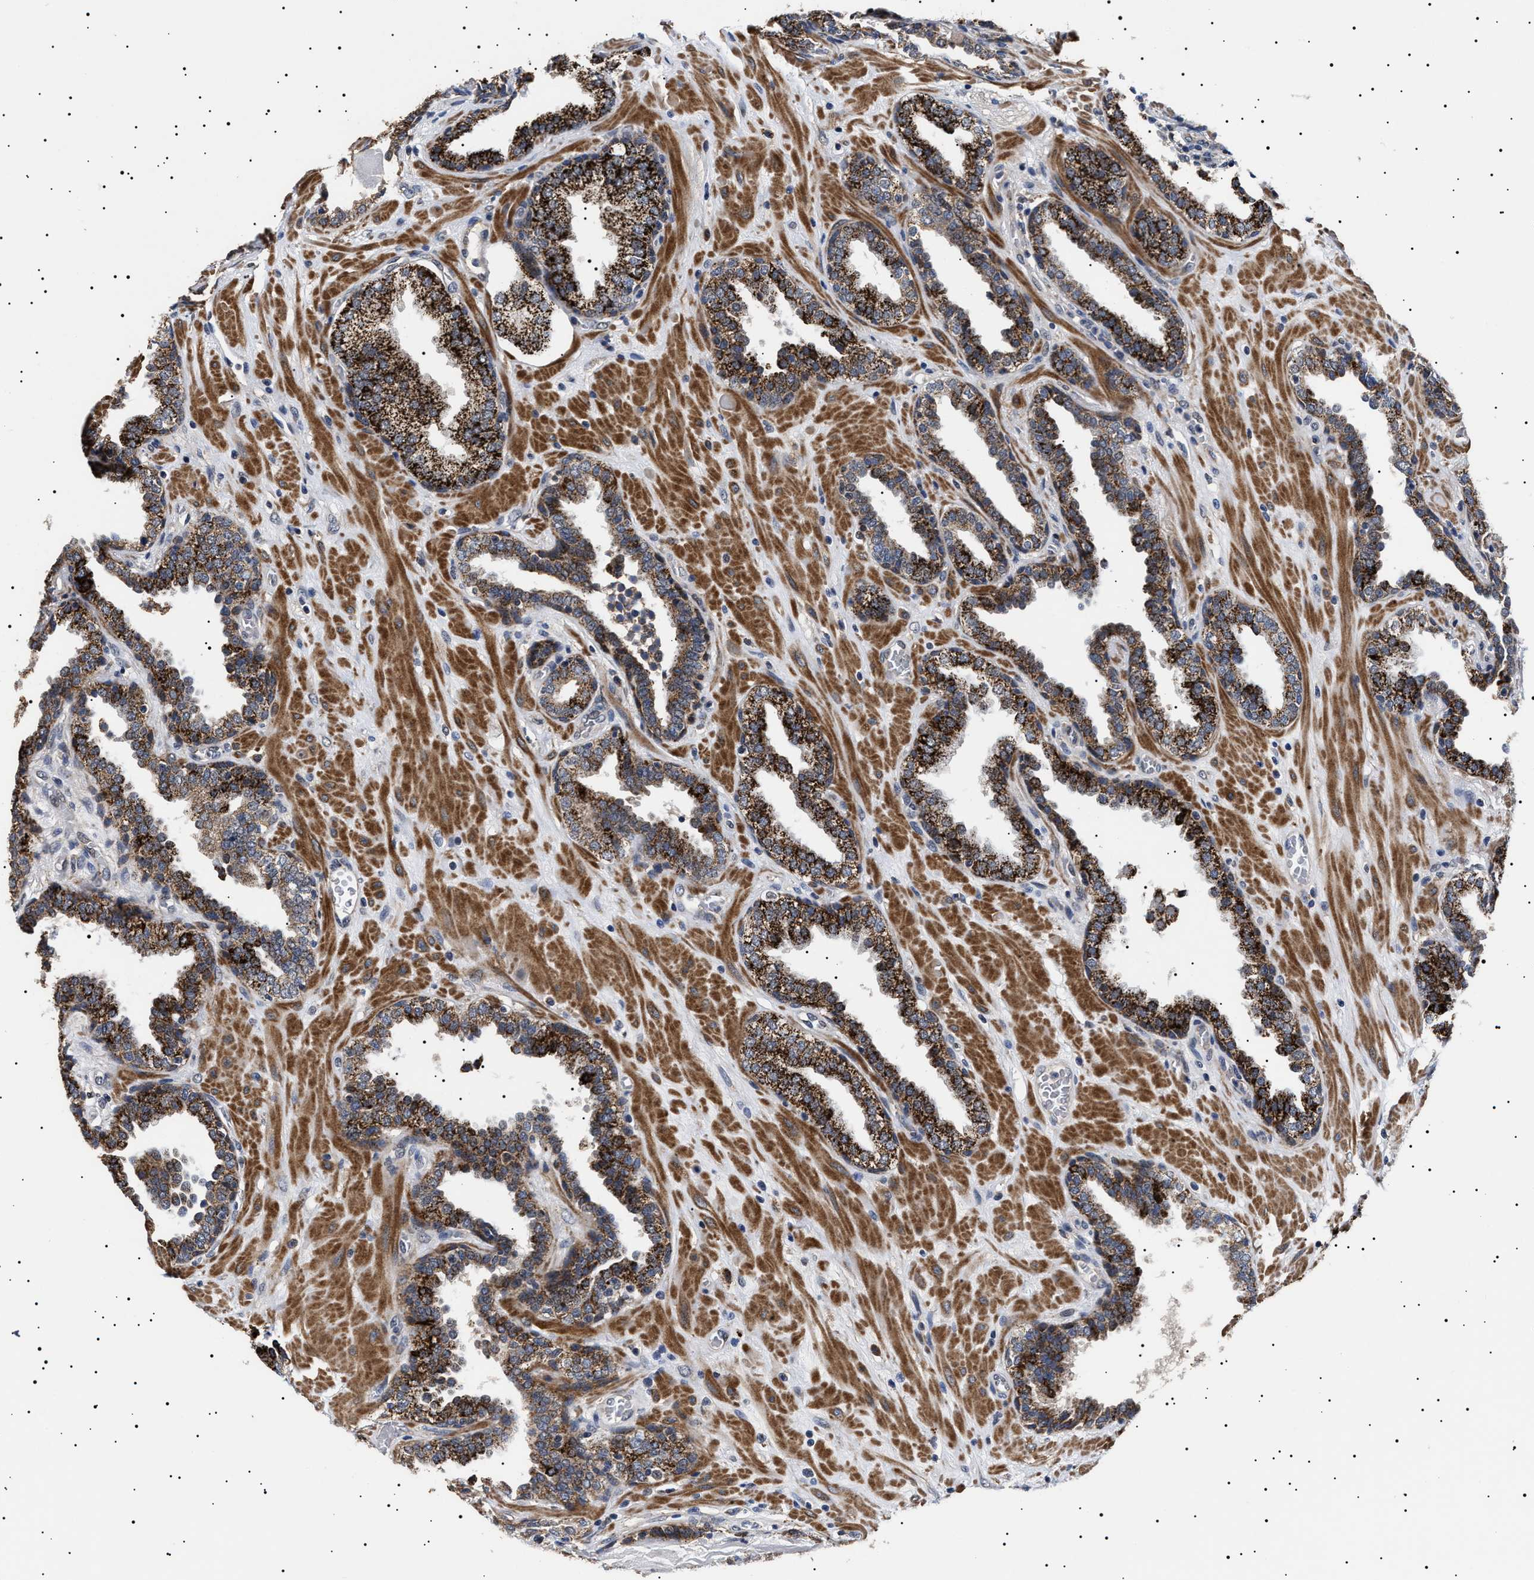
{"staining": {"intensity": "strong", "quantity": "25%-75%", "location": "cytoplasmic/membranous"}, "tissue": "prostate", "cell_type": "Glandular cells", "image_type": "normal", "snomed": [{"axis": "morphology", "description": "Normal tissue, NOS"}, {"axis": "topography", "description": "Prostate"}], "caption": "Strong cytoplasmic/membranous staining for a protein is present in approximately 25%-75% of glandular cells of benign prostate using immunohistochemistry.", "gene": "RAB34", "patient": {"sex": "male", "age": 51}}